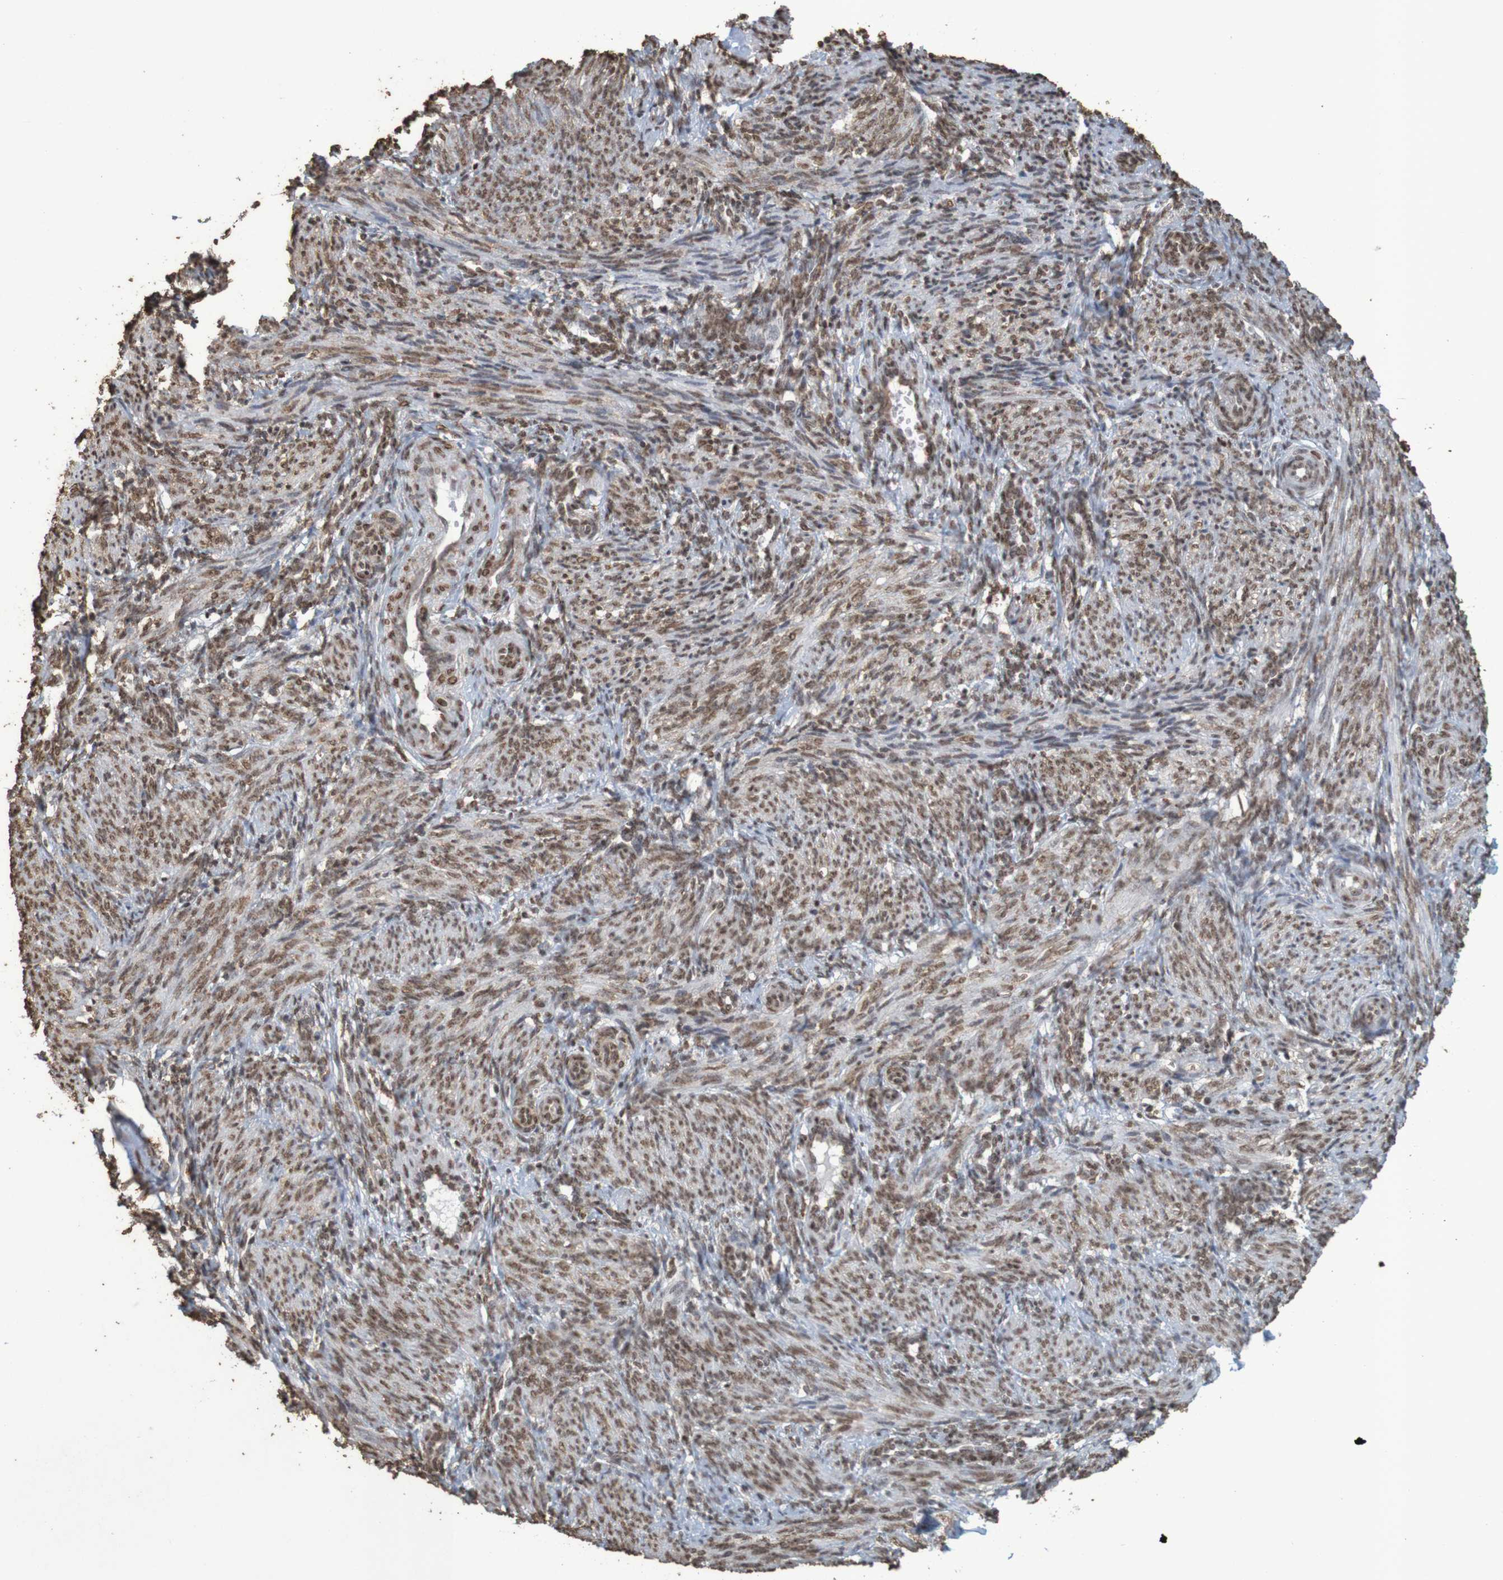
{"staining": {"intensity": "moderate", "quantity": ">75%", "location": "nuclear"}, "tissue": "smooth muscle", "cell_type": "Smooth muscle cells", "image_type": "normal", "snomed": [{"axis": "morphology", "description": "Normal tissue, NOS"}, {"axis": "topography", "description": "Endometrium"}], "caption": "A histopathology image of smooth muscle stained for a protein demonstrates moderate nuclear brown staining in smooth muscle cells. (DAB = brown stain, brightfield microscopy at high magnification).", "gene": "GFI1", "patient": {"sex": "female", "age": 33}}